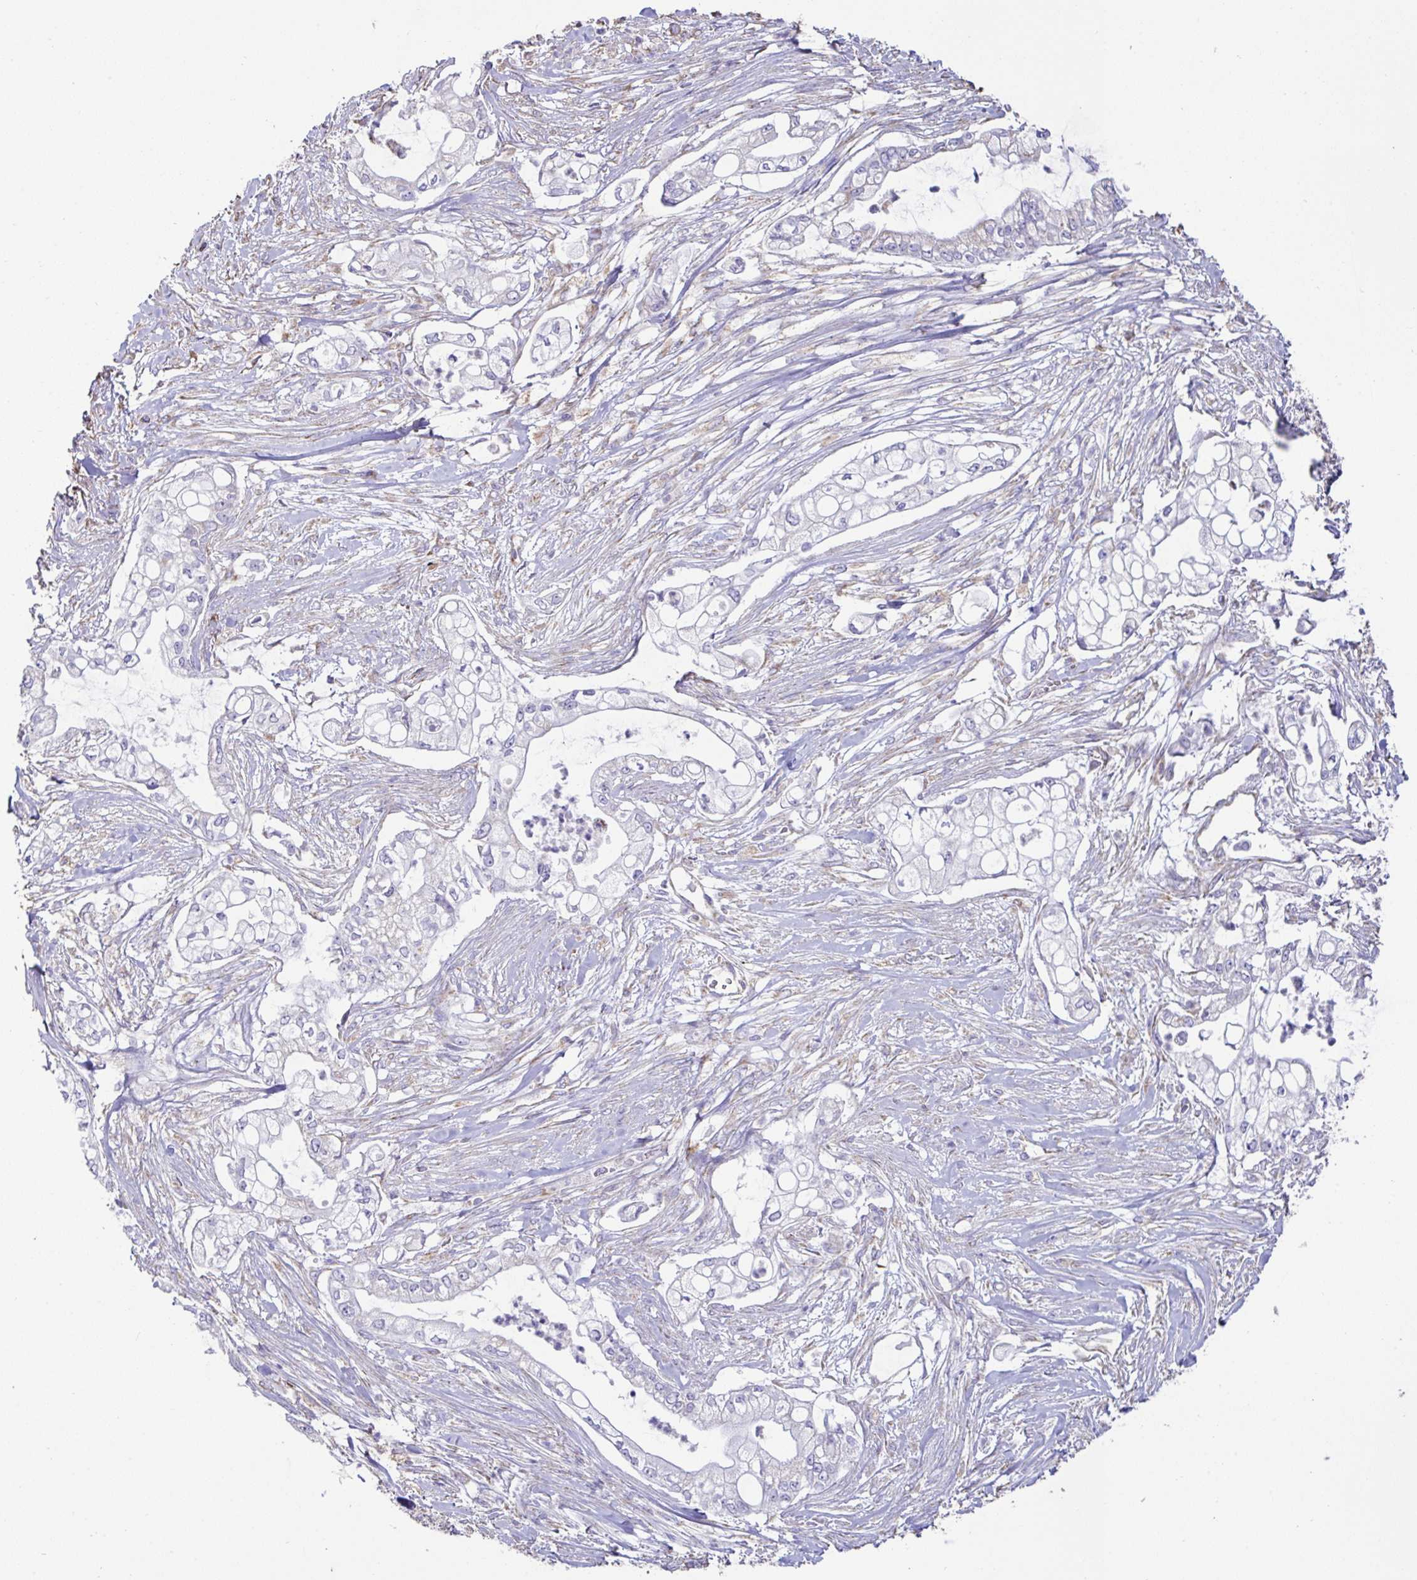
{"staining": {"intensity": "negative", "quantity": "none", "location": "none"}, "tissue": "pancreatic cancer", "cell_type": "Tumor cells", "image_type": "cancer", "snomed": [{"axis": "morphology", "description": "Adenocarcinoma, NOS"}, {"axis": "topography", "description": "Pancreas"}], "caption": "A histopathology image of adenocarcinoma (pancreatic) stained for a protein shows no brown staining in tumor cells.", "gene": "DOK7", "patient": {"sex": "female", "age": 69}}